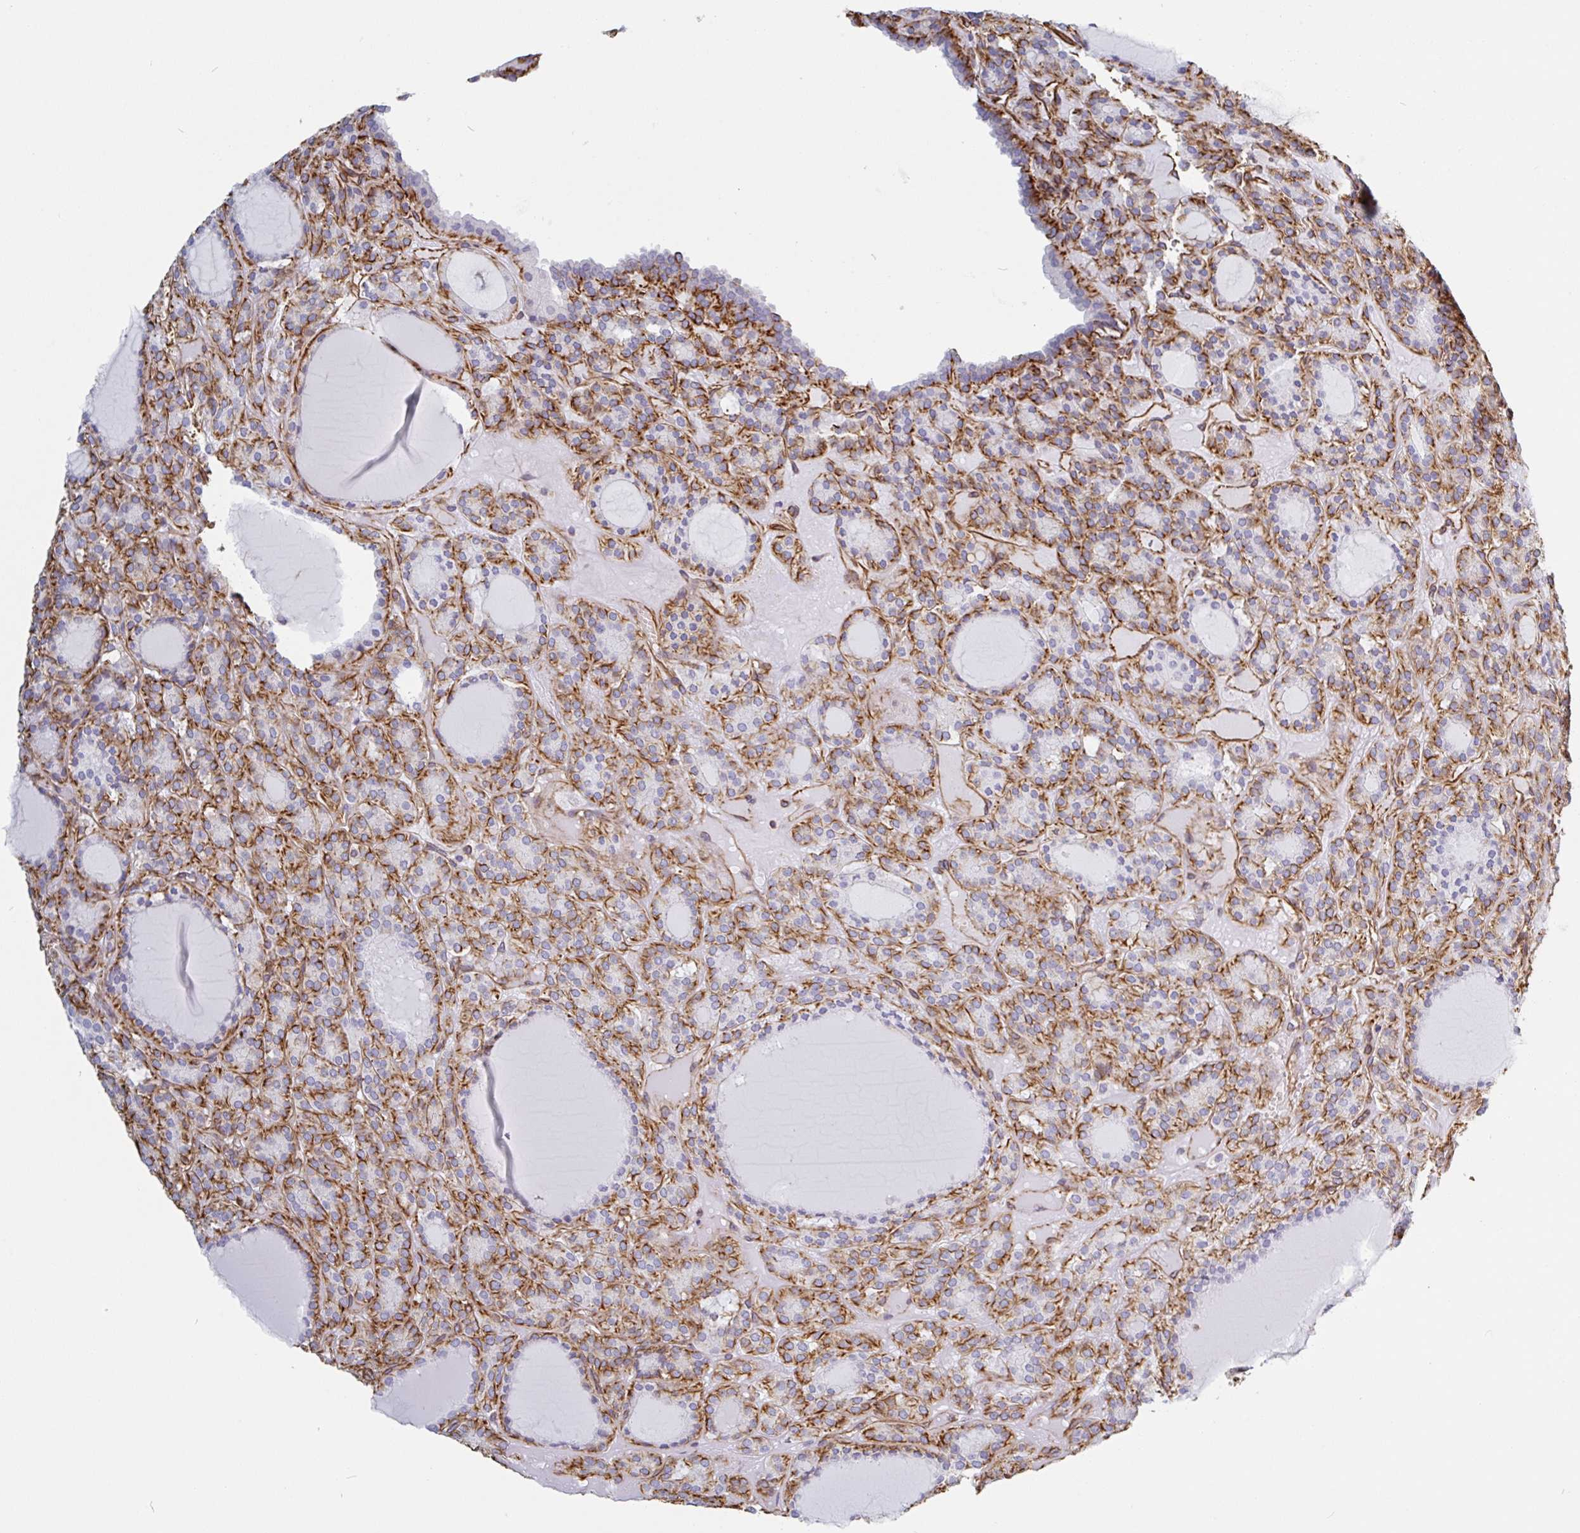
{"staining": {"intensity": "strong", "quantity": ">75%", "location": "cytoplasmic/membranous"}, "tissue": "thyroid cancer", "cell_type": "Tumor cells", "image_type": "cancer", "snomed": [{"axis": "morphology", "description": "Follicular adenoma carcinoma, NOS"}, {"axis": "topography", "description": "Thyroid gland"}], "caption": "High-power microscopy captured an immunohistochemistry photomicrograph of thyroid cancer (follicular adenoma carcinoma), revealing strong cytoplasmic/membranous staining in approximately >75% of tumor cells.", "gene": "PPFIA1", "patient": {"sex": "female", "age": 63}}